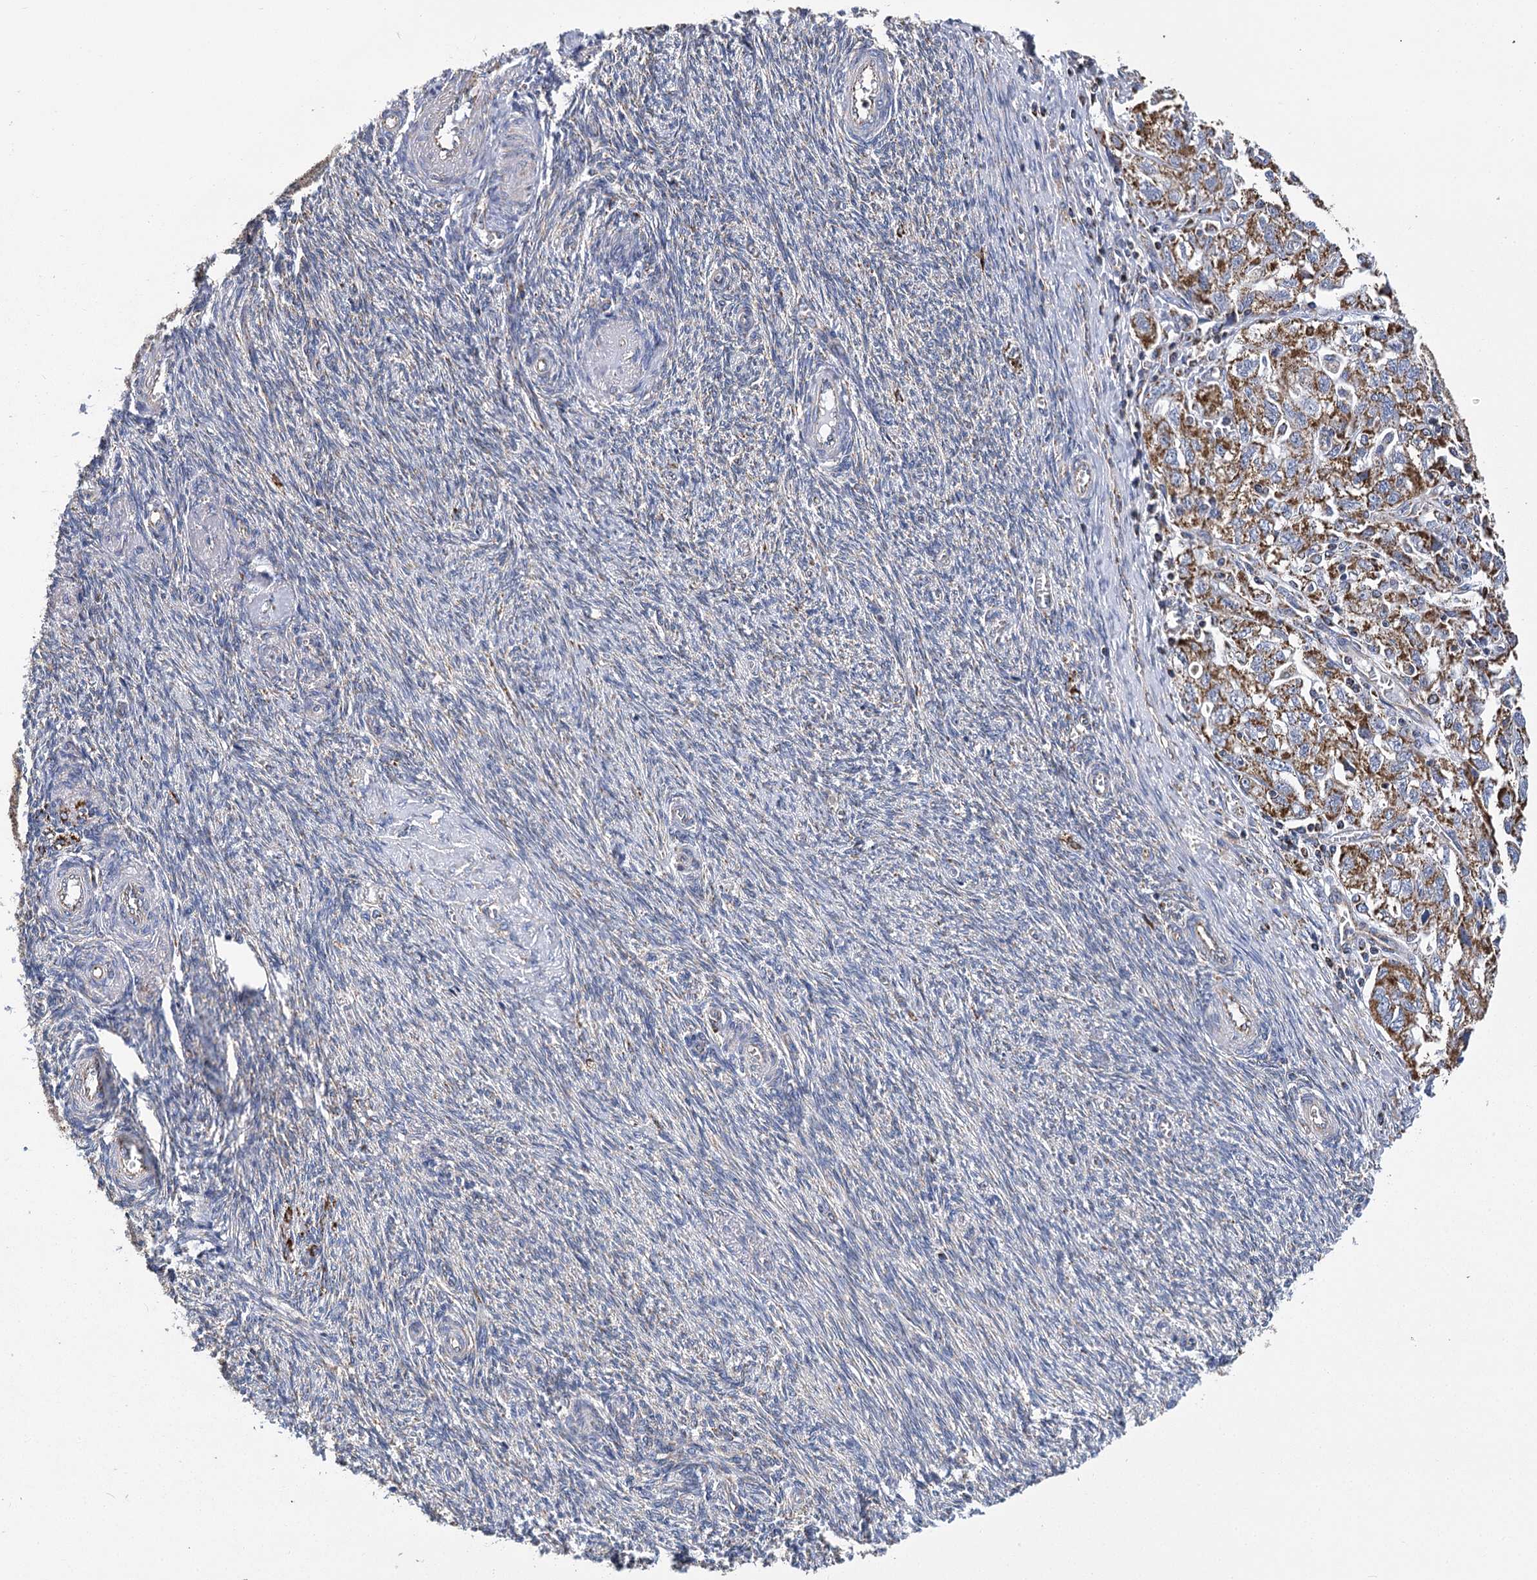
{"staining": {"intensity": "moderate", "quantity": ">75%", "location": "cytoplasmic/membranous"}, "tissue": "ovarian cancer", "cell_type": "Tumor cells", "image_type": "cancer", "snomed": [{"axis": "morphology", "description": "Carcinoma, NOS"}, {"axis": "morphology", "description": "Cystadenocarcinoma, serous, NOS"}, {"axis": "topography", "description": "Ovary"}], "caption": "Brown immunohistochemical staining in human ovarian cancer (carcinoma) displays moderate cytoplasmic/membranous staining in about >75% of tumor cells.", "gene": "CCDC73", "patient": {"sex": "female", "age": 69}}